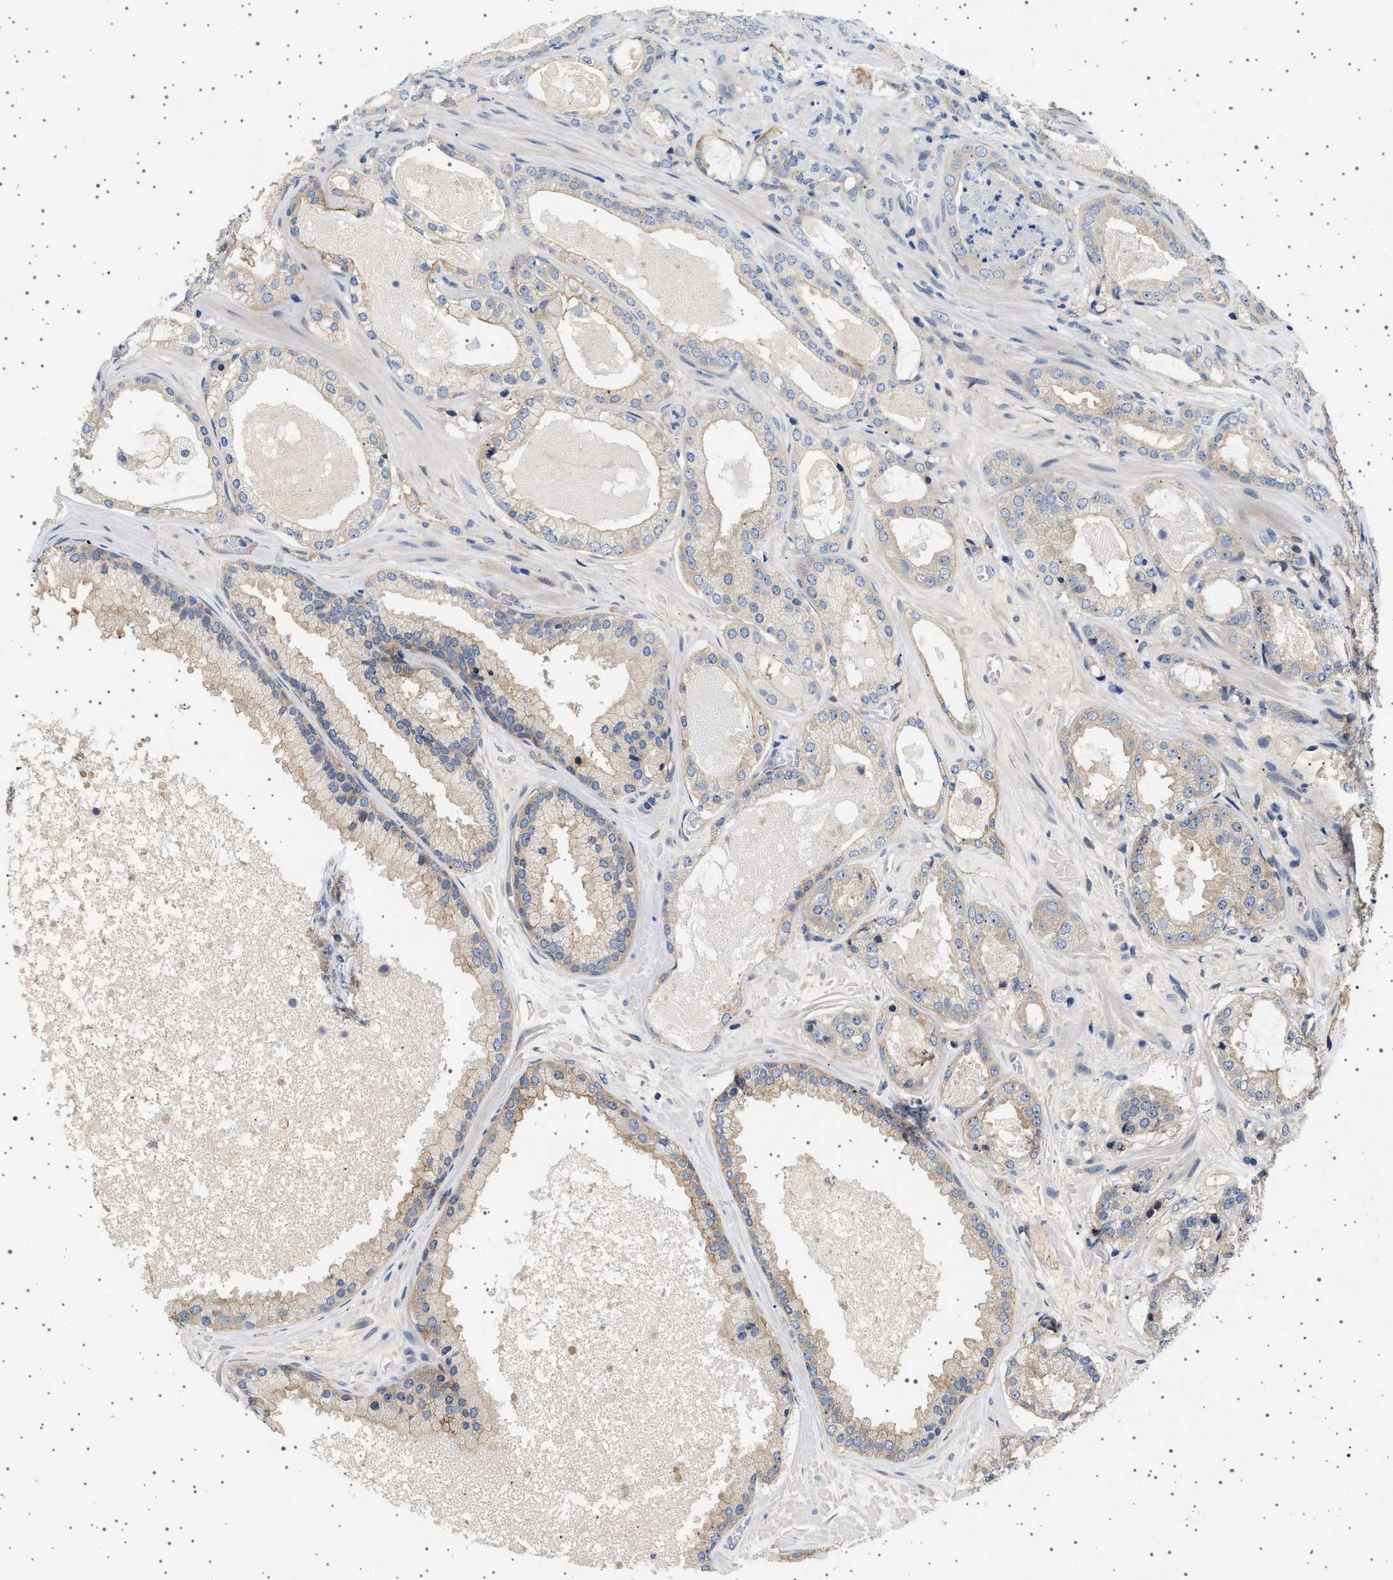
{"staining": {"intensity": "moderate", "quantity": "25%-75%", "location": "cytoplasmic/membranous"}, "tissue": "prostate cancer", "cell_type": "Tumor cells", "image_type": "cancer", "snomed": [{"axis": "morphology", "description": "Adenocarcinoma, High grade"}, {"axis": "topography", "description": "Prostate"}], "caption": "Immunohistochemistry image of human prostate cancer (adenocarcinoma (high-grade)) stained for a protein (brown), which reveals medium levels of moderate cytoplasmic/membranous positivity in about 25%-75% of tumor cells.", "gene": "PLPP6", "patient": {"sex": "male", "age": 65}}